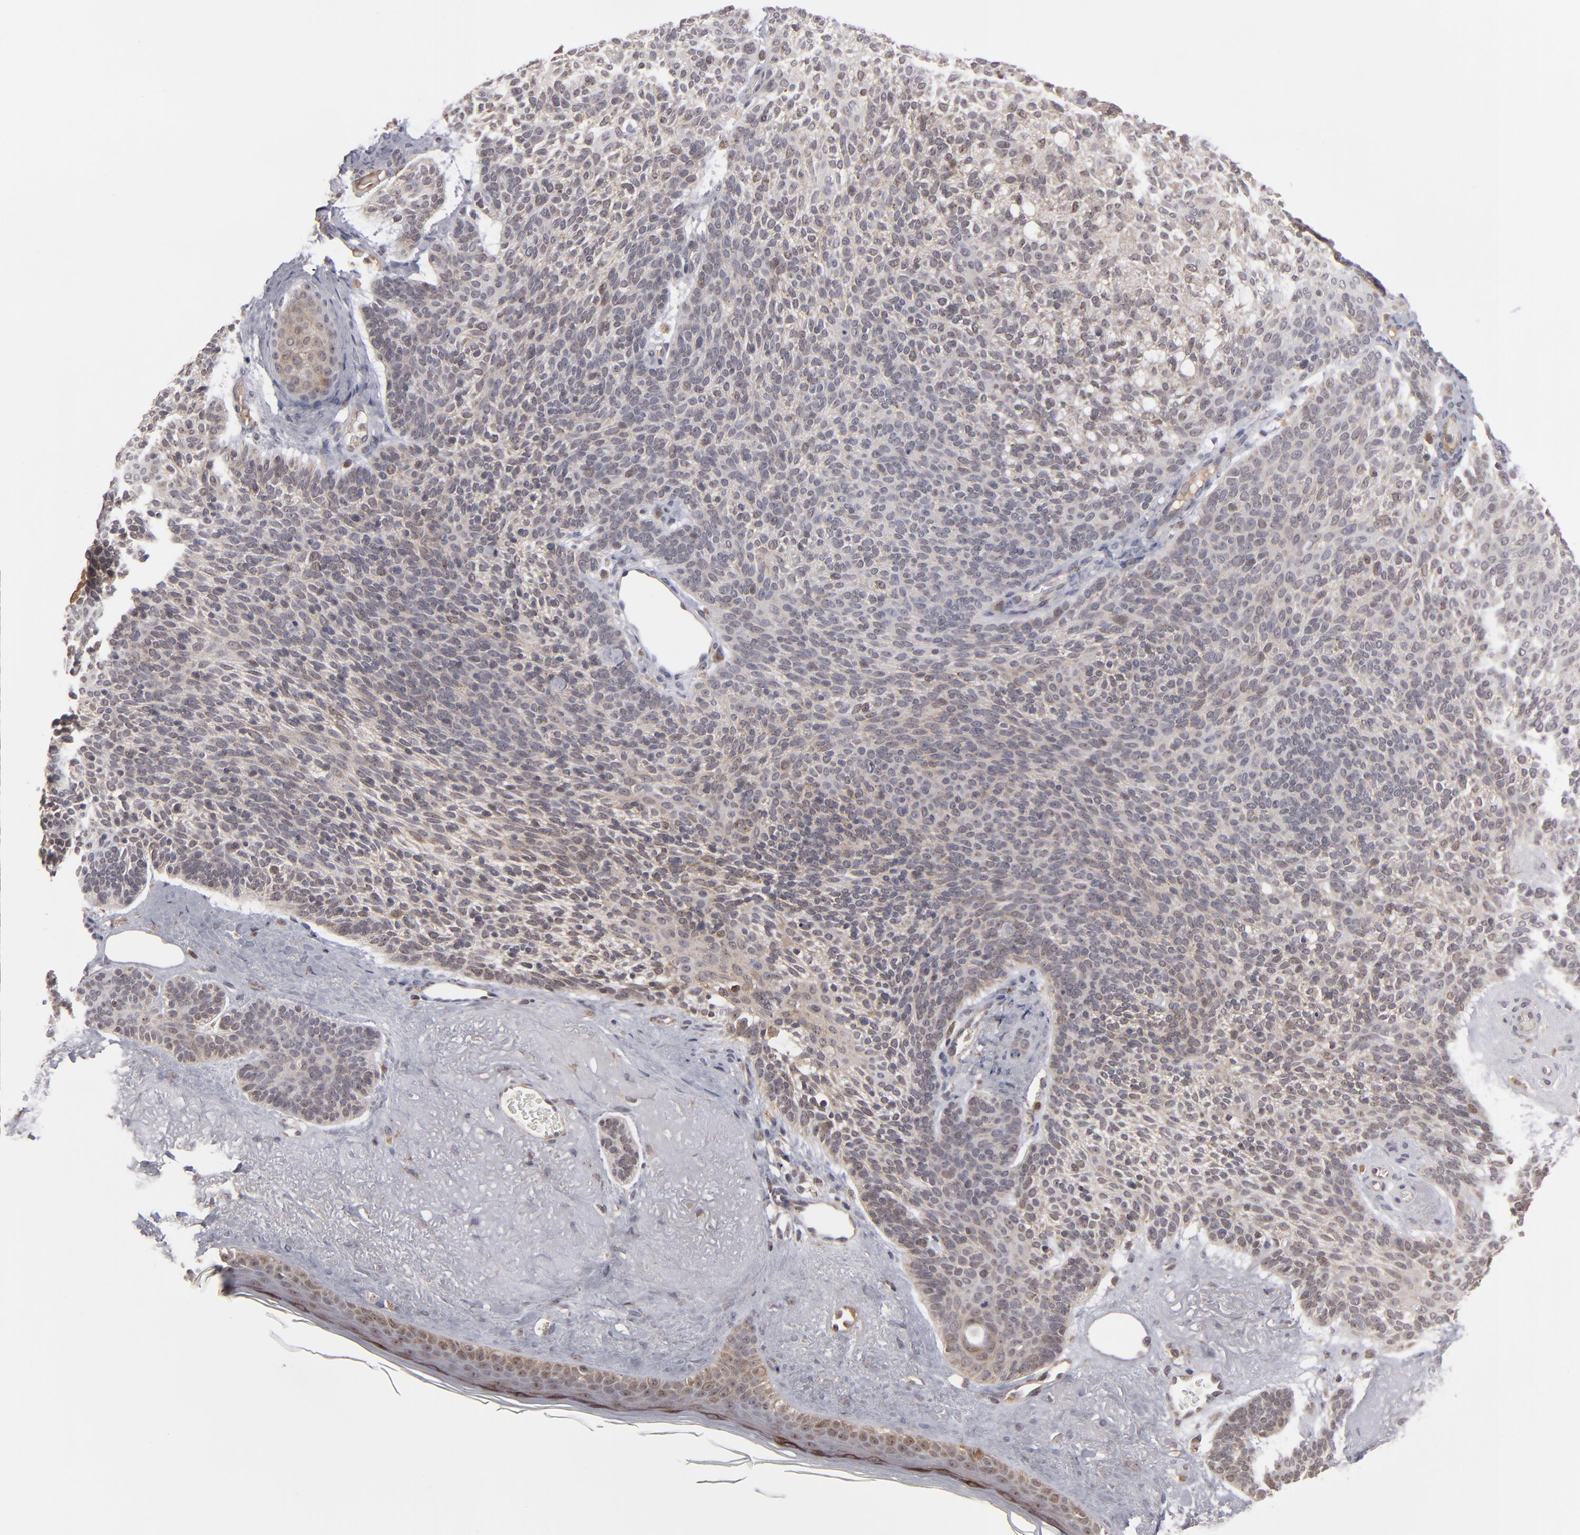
{"staining": {"intensity": "weak", "quantity": ">75%", "location": "cytoplasmic/membranous"}, "tissue": "skin cancer", "cell_type": "Tumor cells", "image_type": "cancer", "snomed": [{"axis": "morphology", "description": "Normal tissue, NOS"}, {"axis": "morphology", "description": "Basal cell carcinoma"}, {"axis": "topography", "description": "Skin"}], "caption": "This is a histology image of IHC staining of skin cancer (basal cell carcinoma), which shows weak staining in the cytoplasmic/membranous of tumor cells.", "gene": "GLCCI1", "patient": {"sex": "female", "age": 70}}